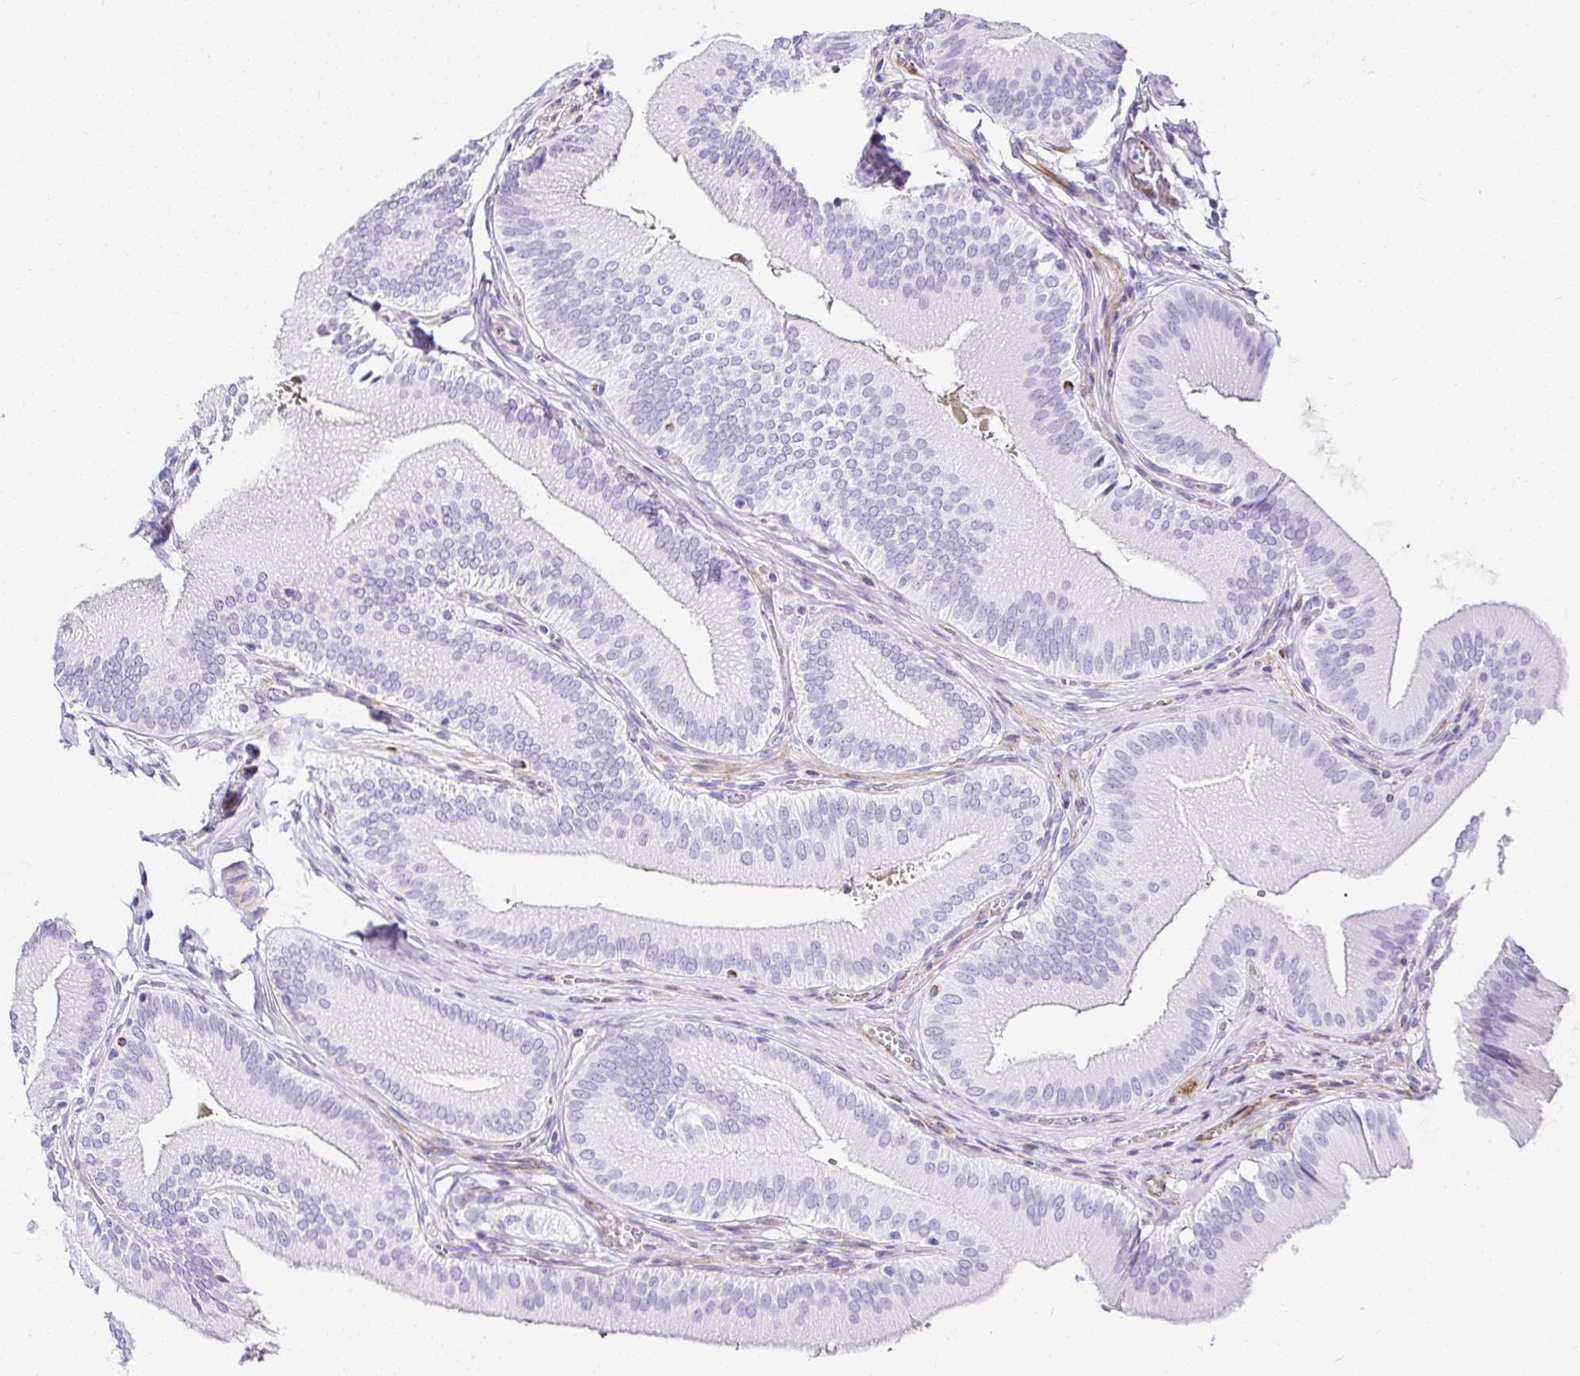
{"staining": {"intensity": "negative", "quantity": "none", "location": "none"}, "tissue": "gallbladder", "cell_type": "Glandular cells", "image_type": "normal", "snomed": [{"axis": "morphology", "description": "Normal tissue, NOS"}, {"axis": "topography", "description": "Gallbladder"}], "caption": "An immunohistochemistry micrograph of normal gallbladder is shown. There is no staining in glandular cells of gallbladder. (Immunohistochemistry, brightfield microscopy, high magnification).", "gene": "DEPDC5", "patient": {"sex": "male", "age": 17}}